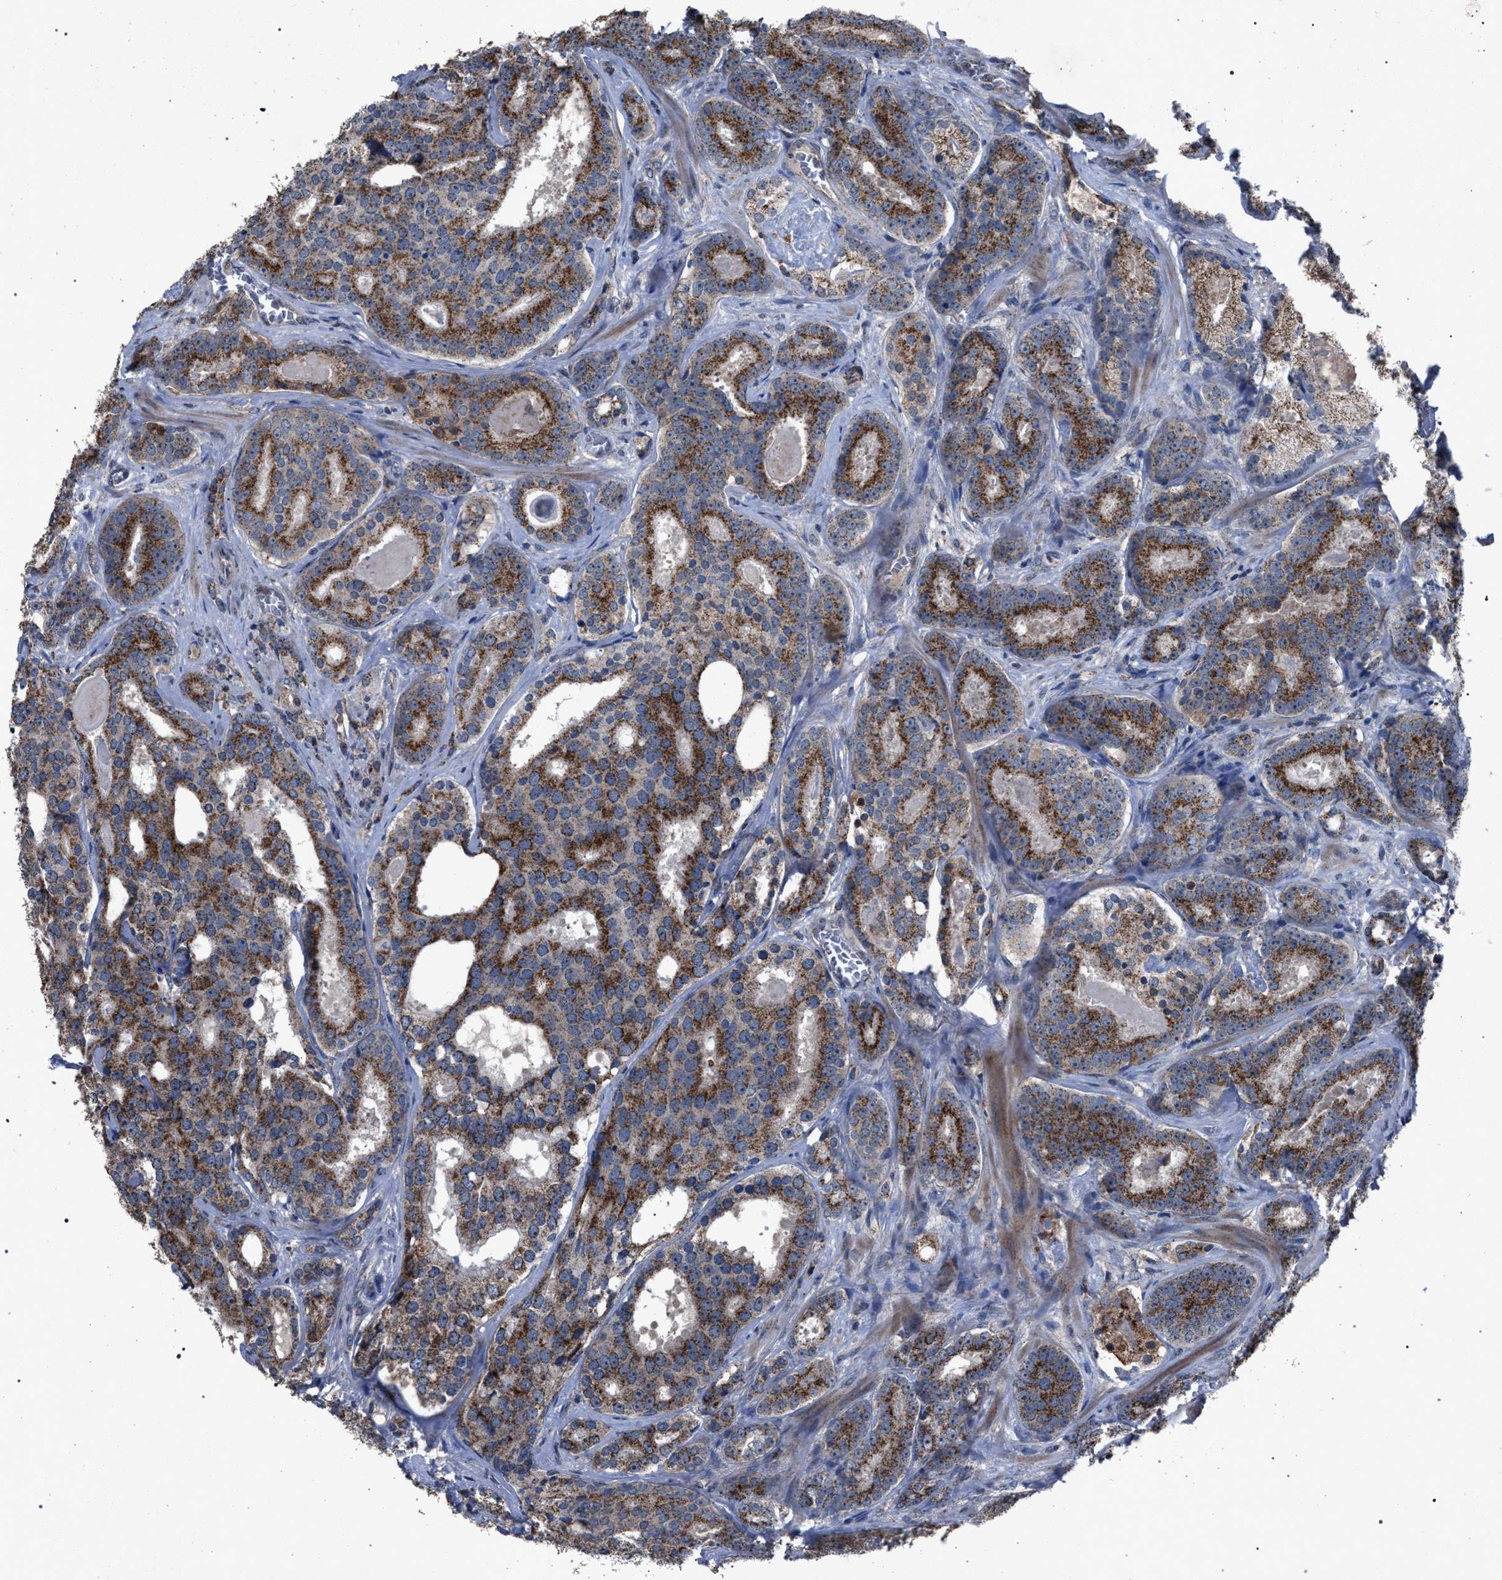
{"staining": {"intensity": "strong", "quantity": ">75%", "location": "cytoplasmic/membranous"}, "tissue": "prostate cancer", "cell_type": "Tumor cells", "image_type": "cancer", "snomed": [{"axis": "morphology", "description": "Adenocarcinoma, High grade"}, {"axis": "topography", "description": "Prostate"}], "caption": "Immunohistochemistry staining of prostate cancer, which exhibits high levels of strong cytoplasmic/membranous positivity in about >75% of tumor cells indicating strong cytoplasmic/membranous protein positivity. The staining was performed using DAB (brown) for protein detection and nuclei were counterstained in hematoxylin (blue).", "gene": "HSD17B4", "patient": {"sex": "male", "age": 60}}